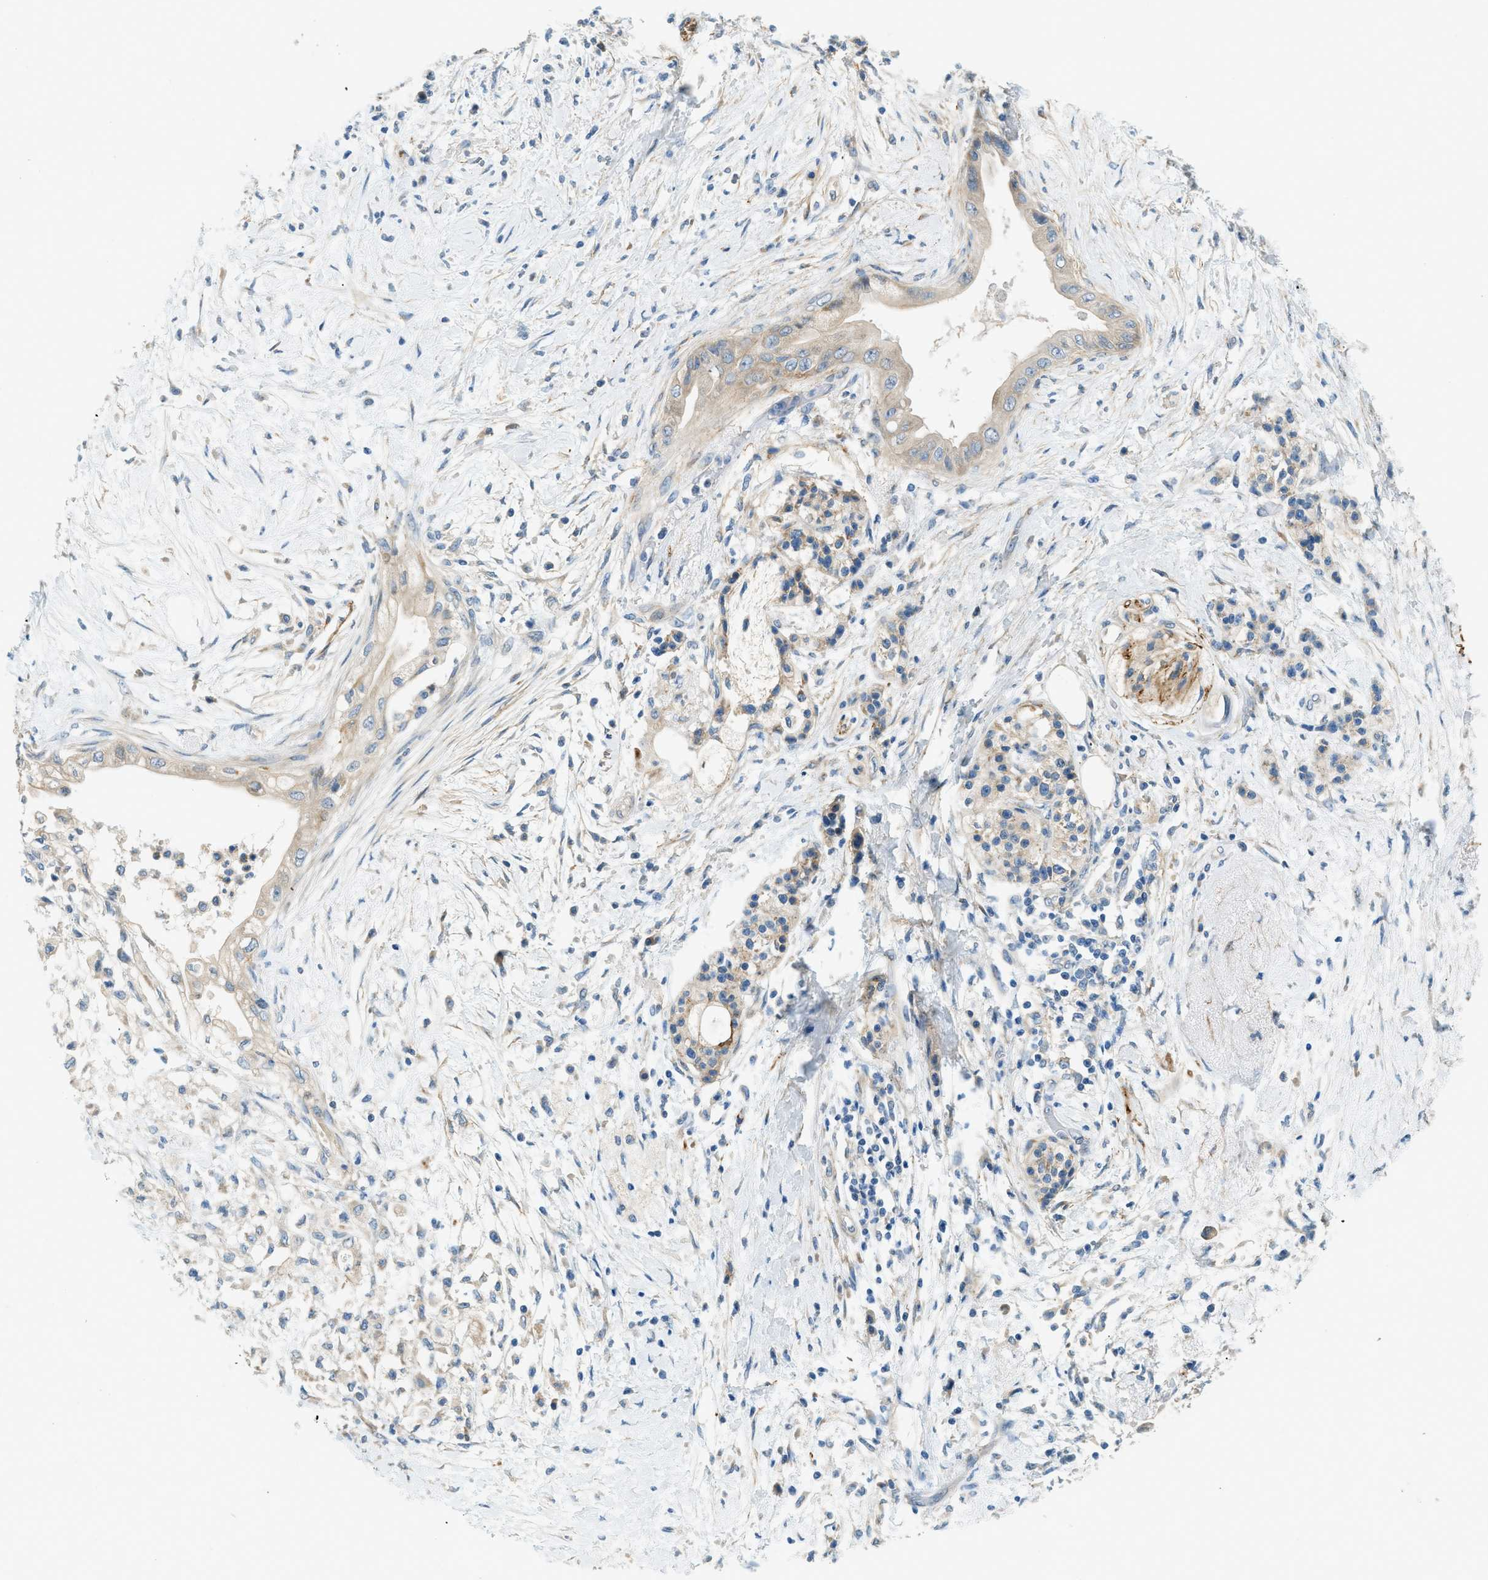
{"staining": {"intensity": "weak", "quantity": "<25%", "location": "cytoplasmic/membranous"}, "tissue": "pancreatic cancer", "cell_type": "Tumor cells", "image_type": "cancer", "snomed": [{"axis": "morphology", "description": "Normal tissue, NOS"}, {"axis": "morphology", "description": "Adenocarcinoma, NOS"}, {"axis": "topography", "description": "Pancreas"}, {"axis": "topography", "description": "Duodenum"}], "caption": "There is no significant expression in tumor cells of pancreatic adenocarcinoma. The staining is performed using DAB brown chromogen with nuclei counter-stained in using hematoxylin.", "gene": "ZNF367", "patient": {"sex": "female", "age": 60}}